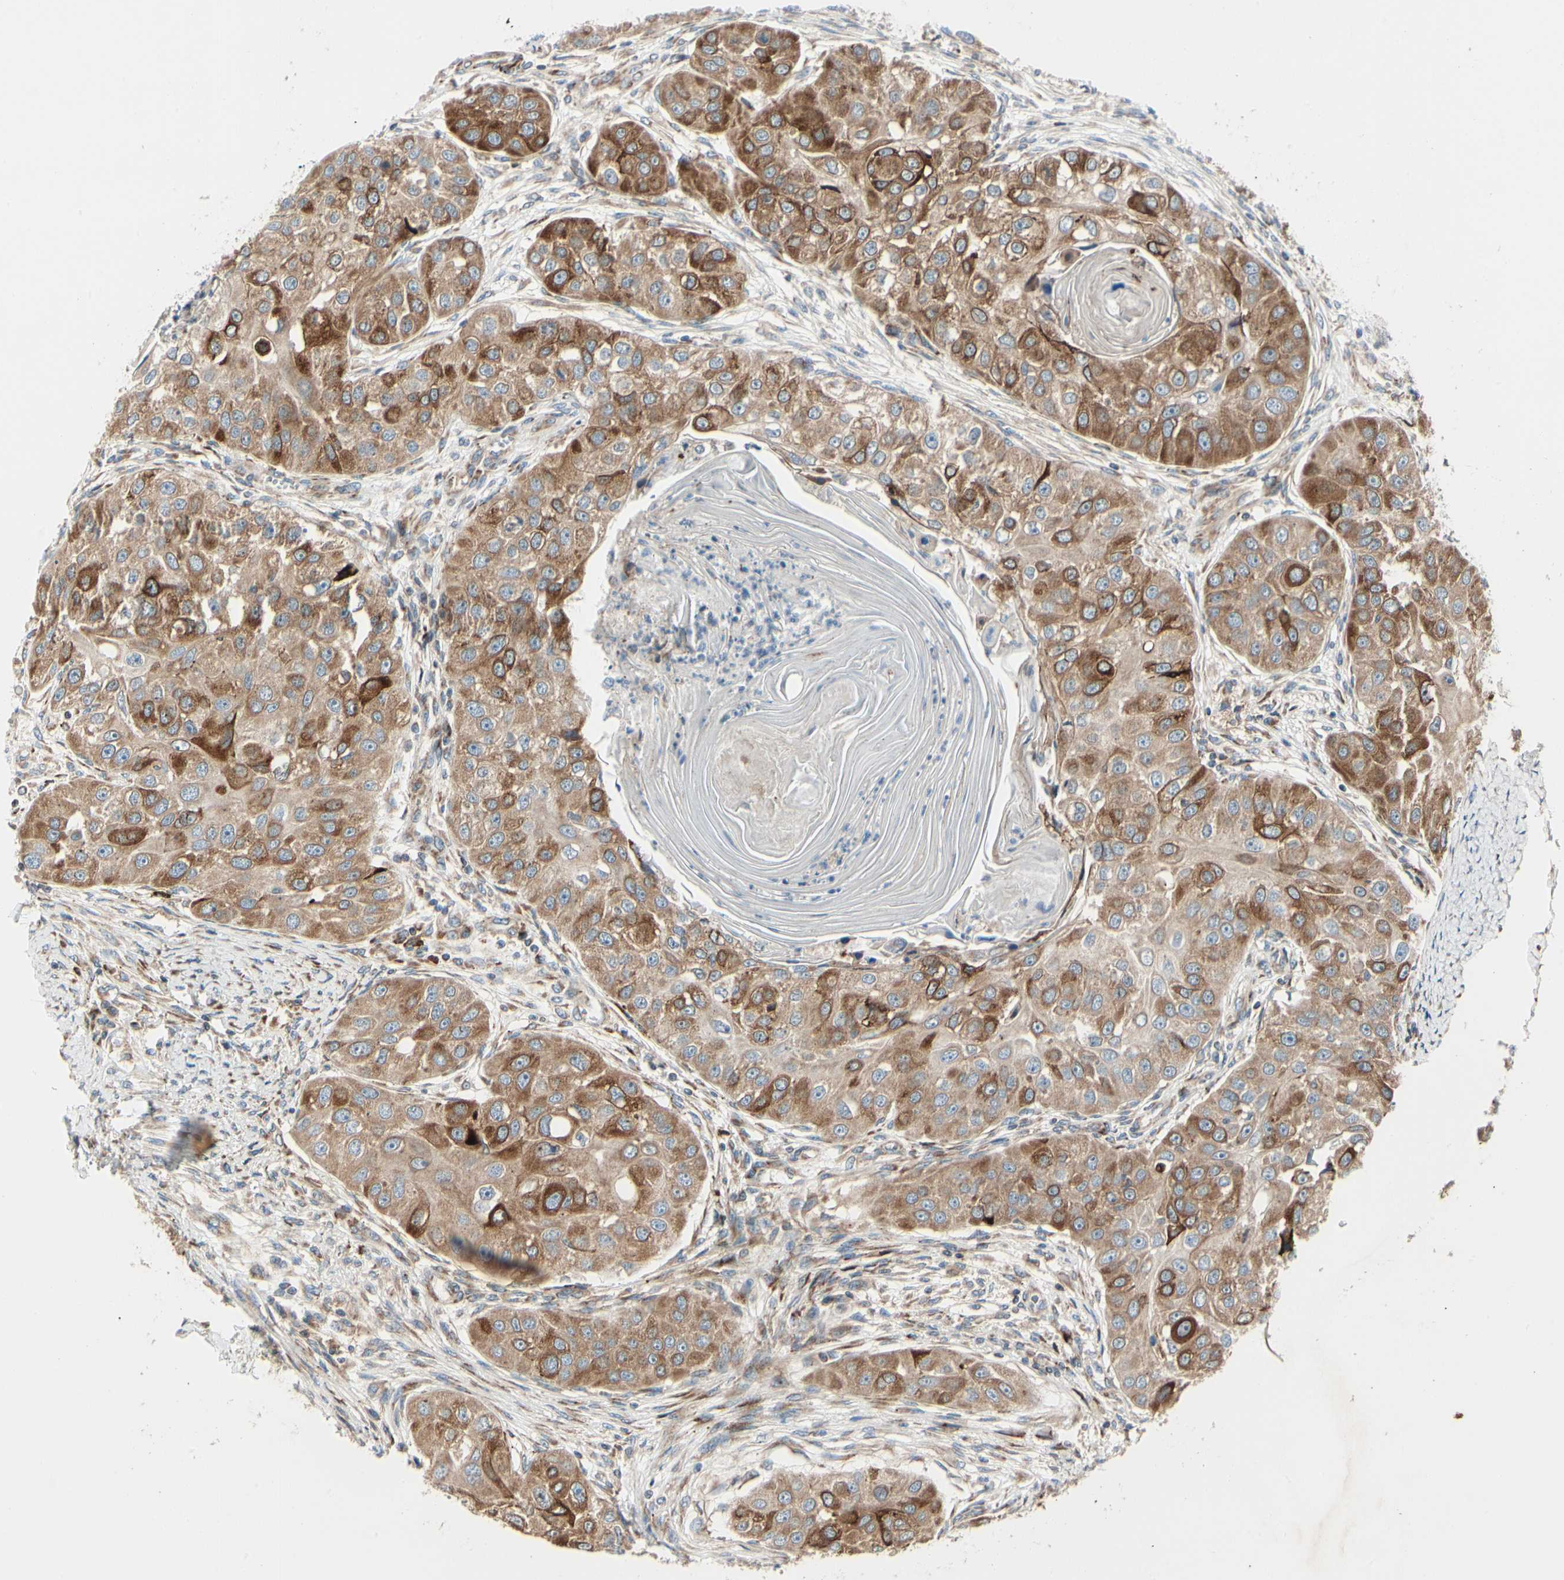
{"staining": {"intensity": "strong", "quantity": ">75%", "location": "cytoplasmic/membranous"}, "tissue": "head and neck cancer", "cell_type": "Tumor cells", "image_type": "cancer", "snomed": [{"axis": "morphology", "description": "Normal tissue, NOS"}, {"axis": "morphology", "description": "Squamous cell carcinoma, NOS"}, {"axis": "topography", "description": "Skeletal muscle"}, {"axis": "topography", "description": "Head-Neck"}], "caption": "Immunohistochemistry (DAB) staining of head and neck cancer (squamous cell carcinoma) exhibits strong cytoplasmic/membranous protein positivity in approximately >75% of tumor cells. Using DAB (3,3'-diaminobenzidine) (brown) and hematoxylin (blue) stains, captured at high magnification using brightfield microscopy.", "gene": "MRPL9", "patient": {"sex": "male", "age": 51}}